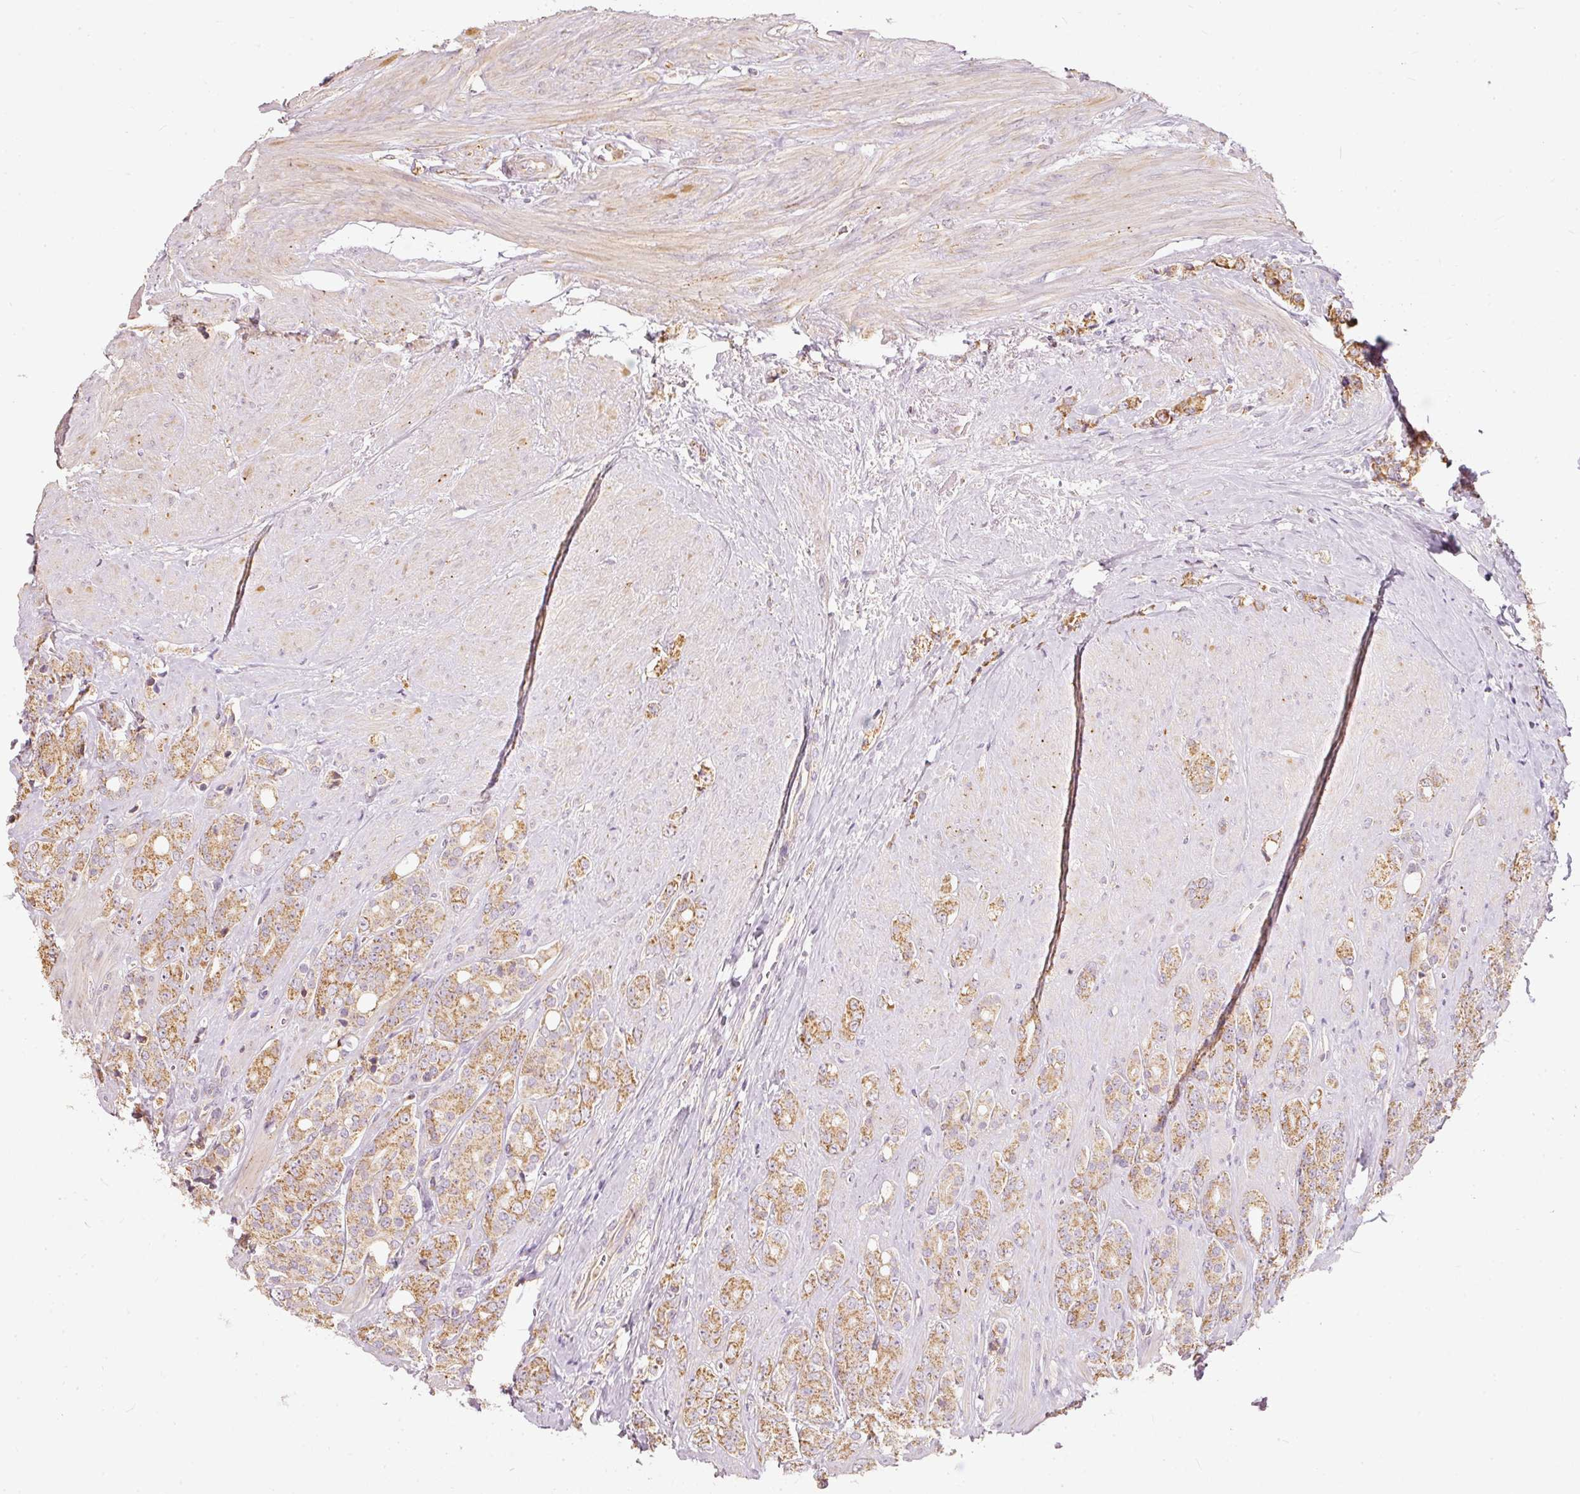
{"staining": {"intensity": "moderate", "quantity": ">75%", "location": "cytoplasmic/membranous"}, "tissue": "prostate cancer", "cell_type": "Tumor cells", "image_type": "cancer", "snomed": [{"axis": "morphology", "description": "Adenocarcinoma, High grade"}, {"axis": "topography", "description": "Prostate"}], "caption": "Protein staining of adenocarcinoma (high-grade) (prostate) tissue reveals moderate cytoplasmic/membranous positivity in about >75% of tumor cells.", "gene": "PSENEN", "patient": {"sex": "male", "age": 62}}